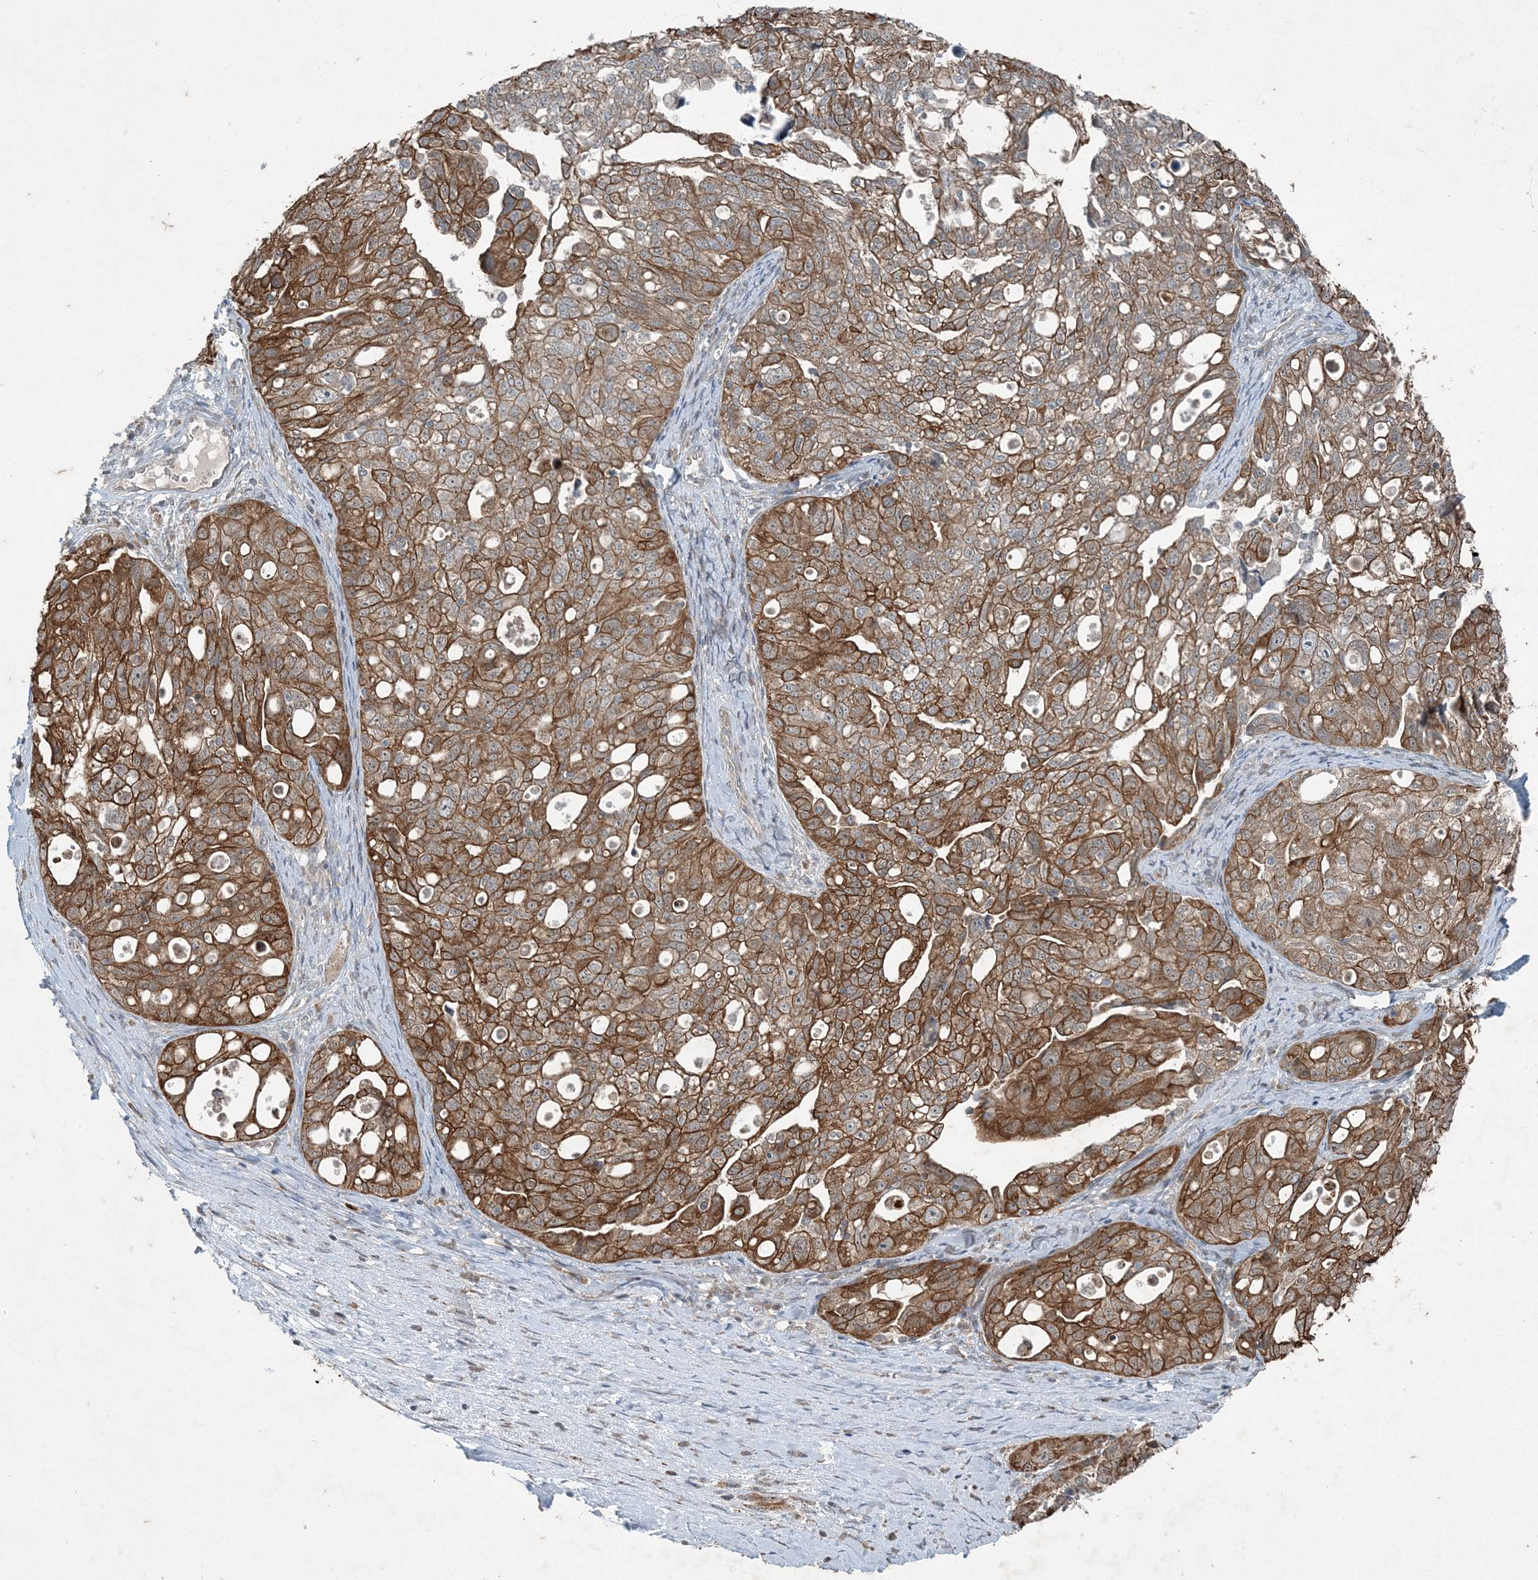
{"staining": {"intensity": "moderate", "quantity": ">75%", "location": "cytoplasmic/membranous"}, "tissue": "ovarian cancer", "cell_type": "Tumor cells", "image_type": "cancer", "snomed": [{"axis": "morphology", "description": "Carcinoma, NOS"}, {"axis": "morphology", "description": "Cystadenocarcinoma, serous, NOS"}, {"axis": "topography", "description": "Ovary"}], "caption": "Immunohistochemical staining of ovarian cancer (serous cystadenocarcinoma) reveals medium levels of moderate cytoplasmic/membranous protein staining in approximately >75% of tumor cells. (Brightfield microscopy of DAB IHC at high magnification).", "gene": "PC", "patient": {"sex": "female", "age": 69}}